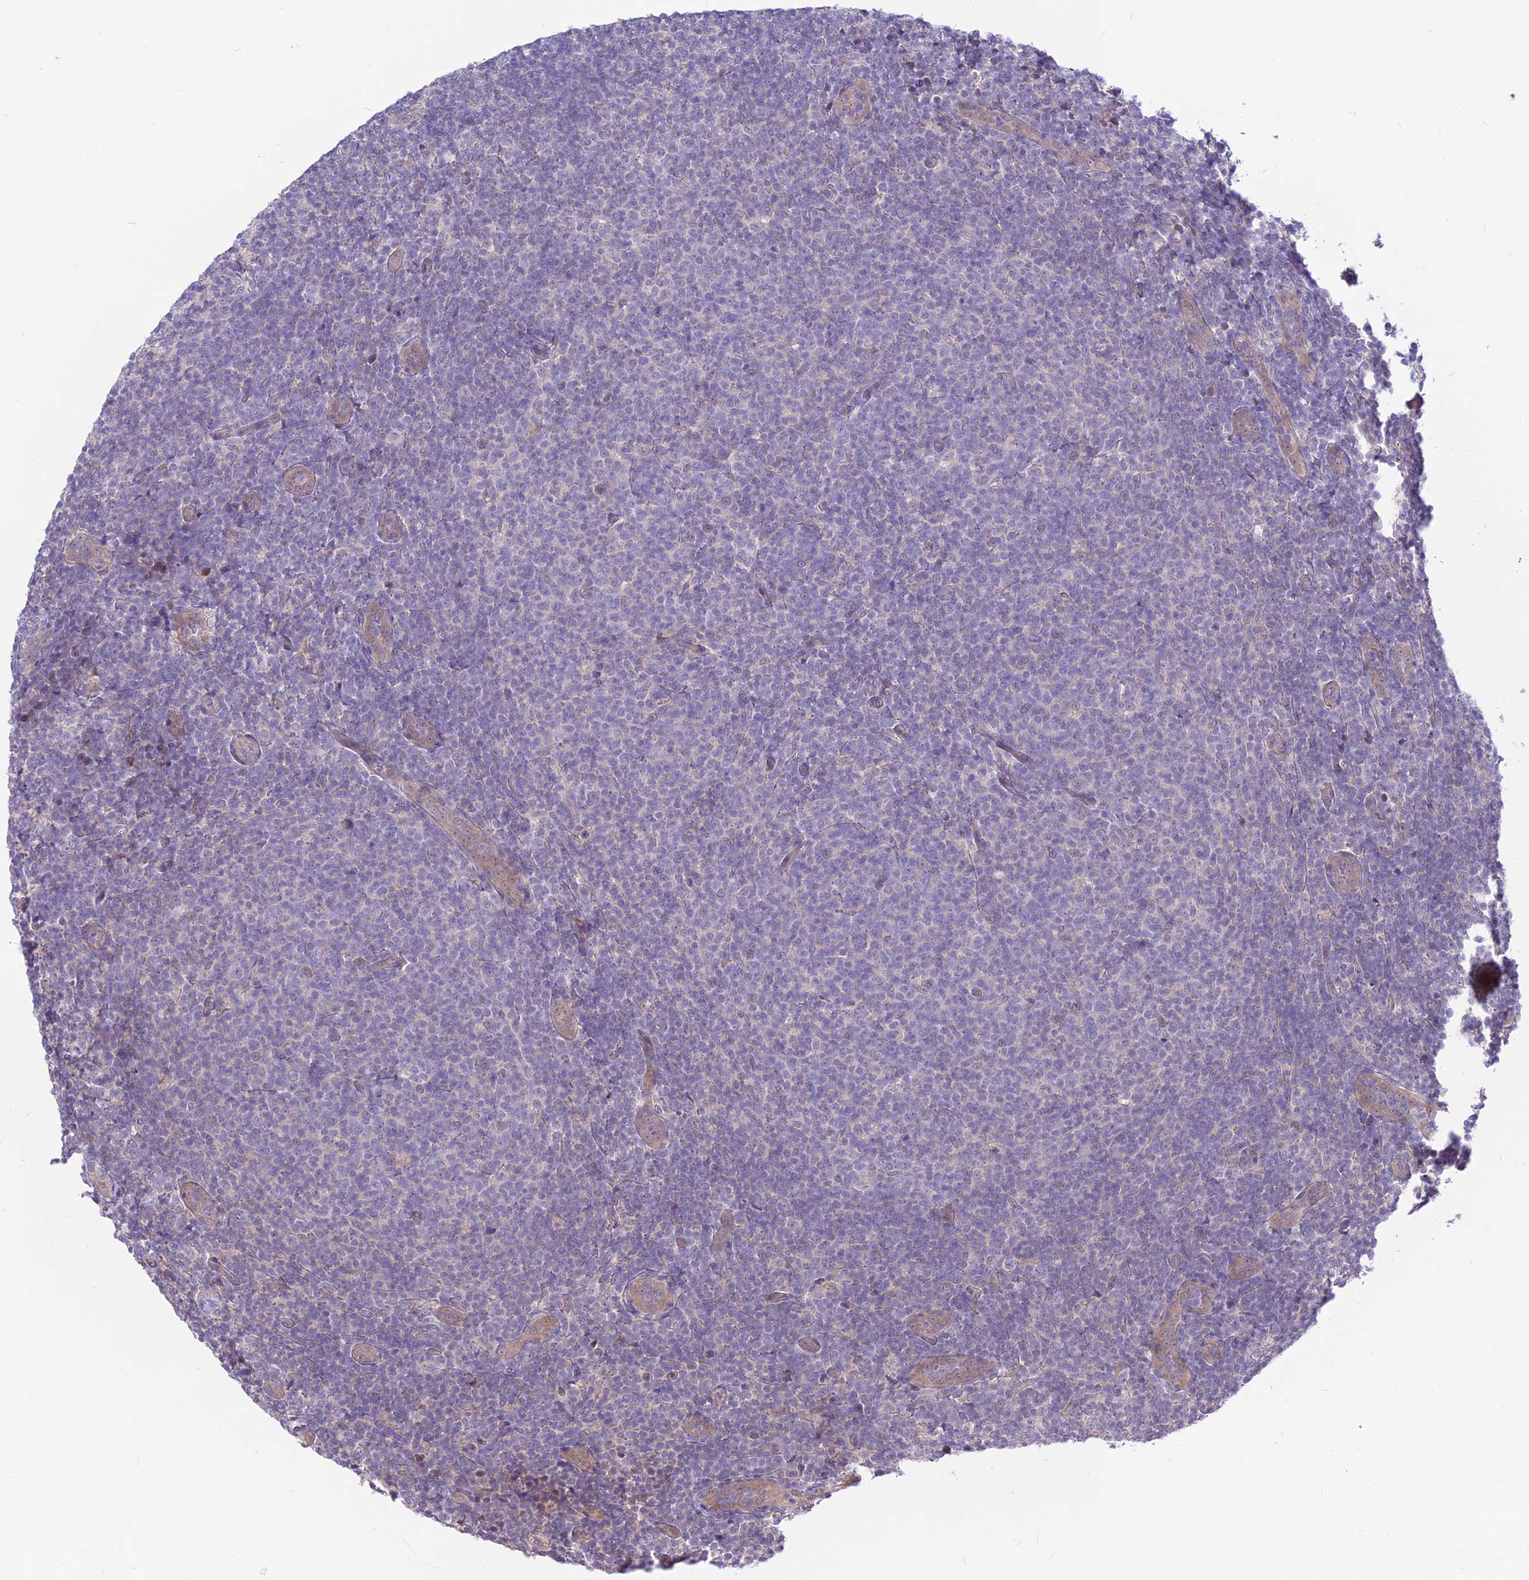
{"staining": {"intensity": "negative", "quantity": "none", "location": "none"}, "tissue": "lymphoma", "cell_type": "Tumor cells", "image_type": "cancer", "snomed": [{"axis": "morphology", "description": "Malignant lymphoma, non-Hodgkin's type, Low grade"}, {"axis": "topography", "description": "Lymph node"}], "caption": "There is no significant positivity in tumor cells of malignant lymphoma, non-Hodgkin's type (low-grade).", "gene": "CZIB", "patient": {"sex": "male", "age": 66}}